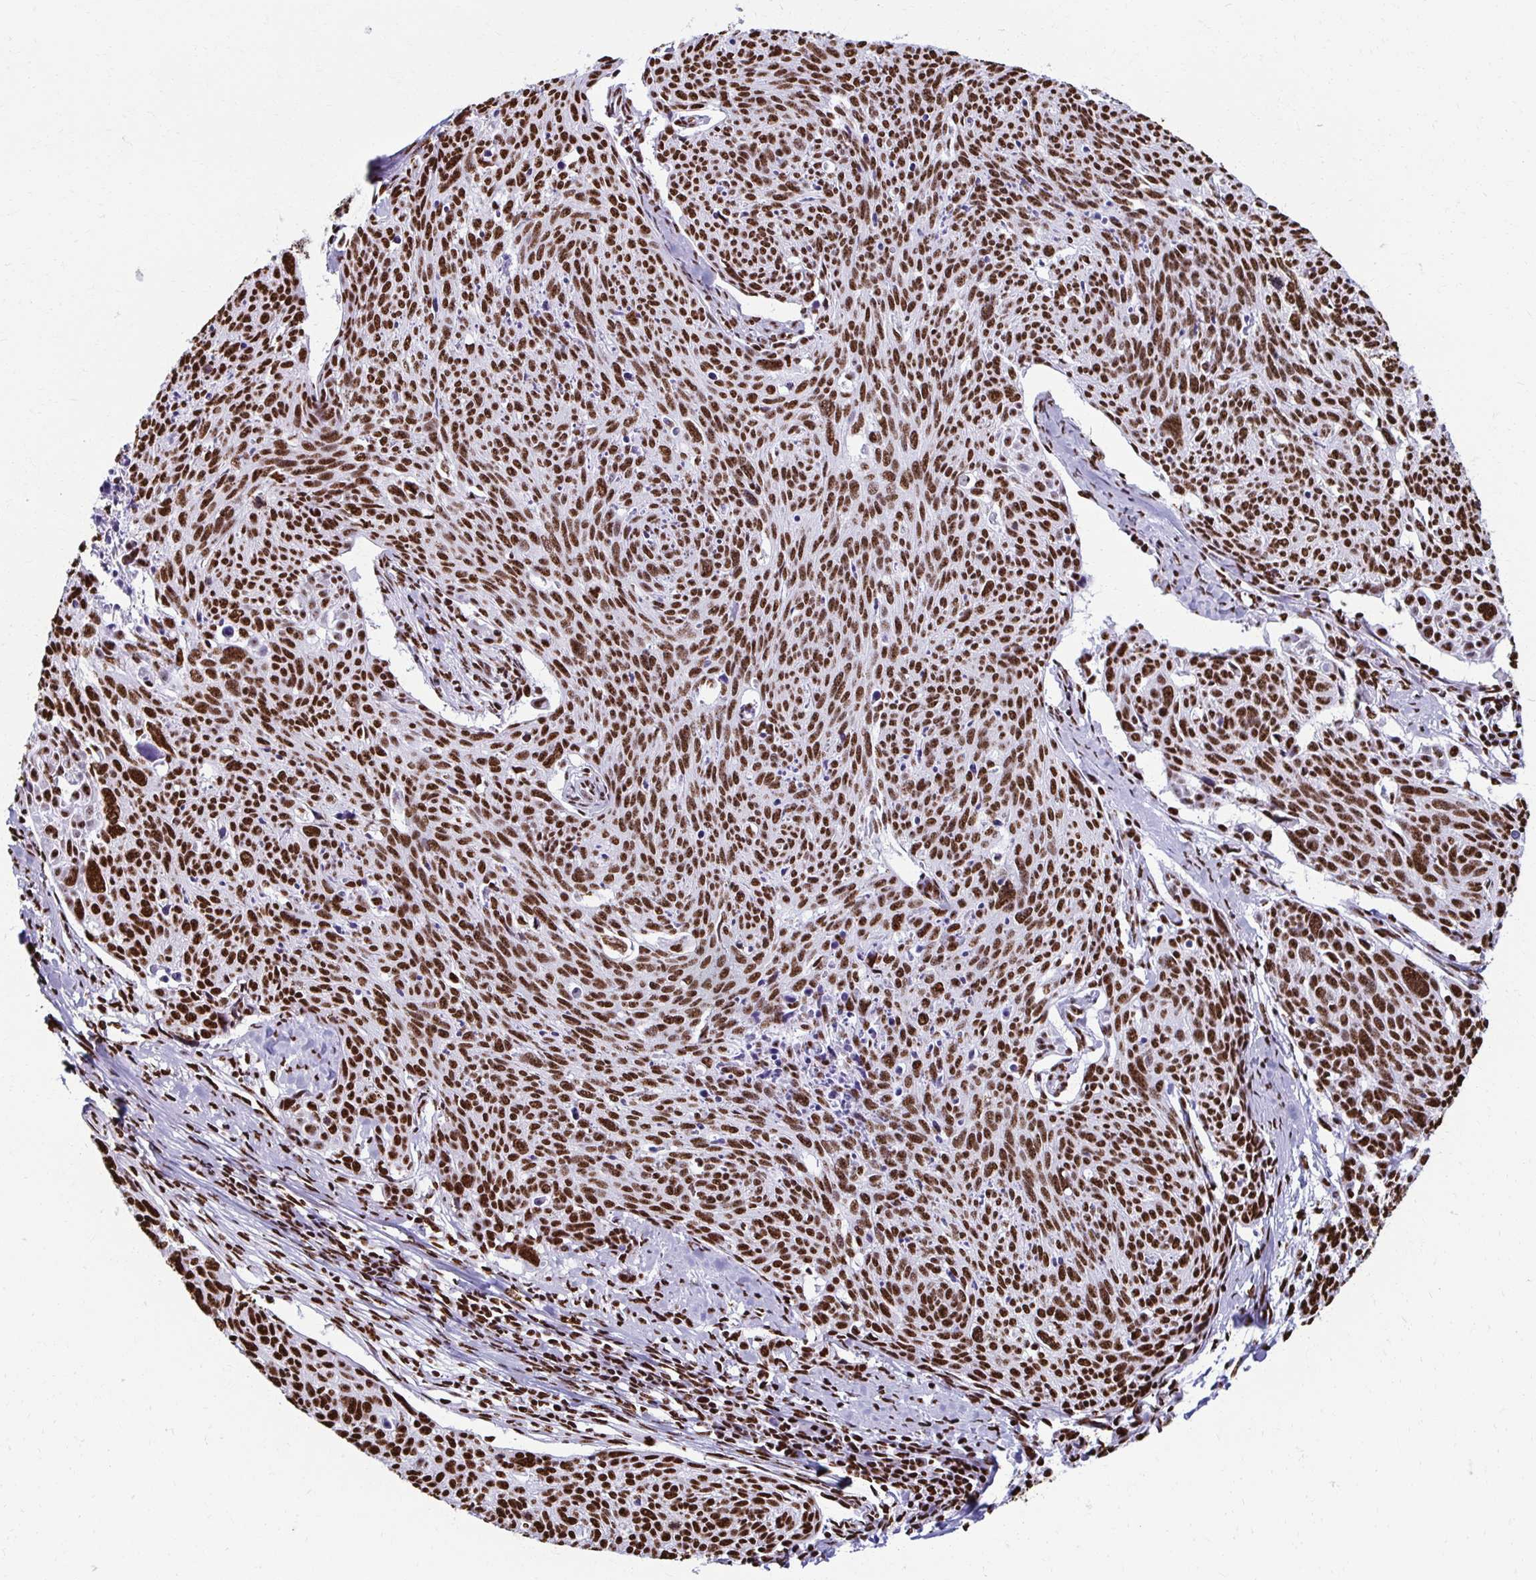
{"staining": {"intensity": "strong", "quantity": ">75%", "location": "nuclear"}, "tissue": "cervical cancer", "cell_type": "Tumor cells", "image_type": "cancer", "snomed": [{"axis": "morphology", "description": "Squamous cell carcinoma, NOS"}, {"axis": "topography", "description": "Cervix"}], "caption": "Immunohistochemical staining of squamous cell carcinoma (cervical) reveals high levels of strong nuclear protein staining in approximately >75% of tumor cells. The protein is stained brown, and the nuclei are stained in blue (DAB IHC with brightfield microscopy, high magnification).", "gene": "NONO", "patient": {"sex": "female", "age": 49}}